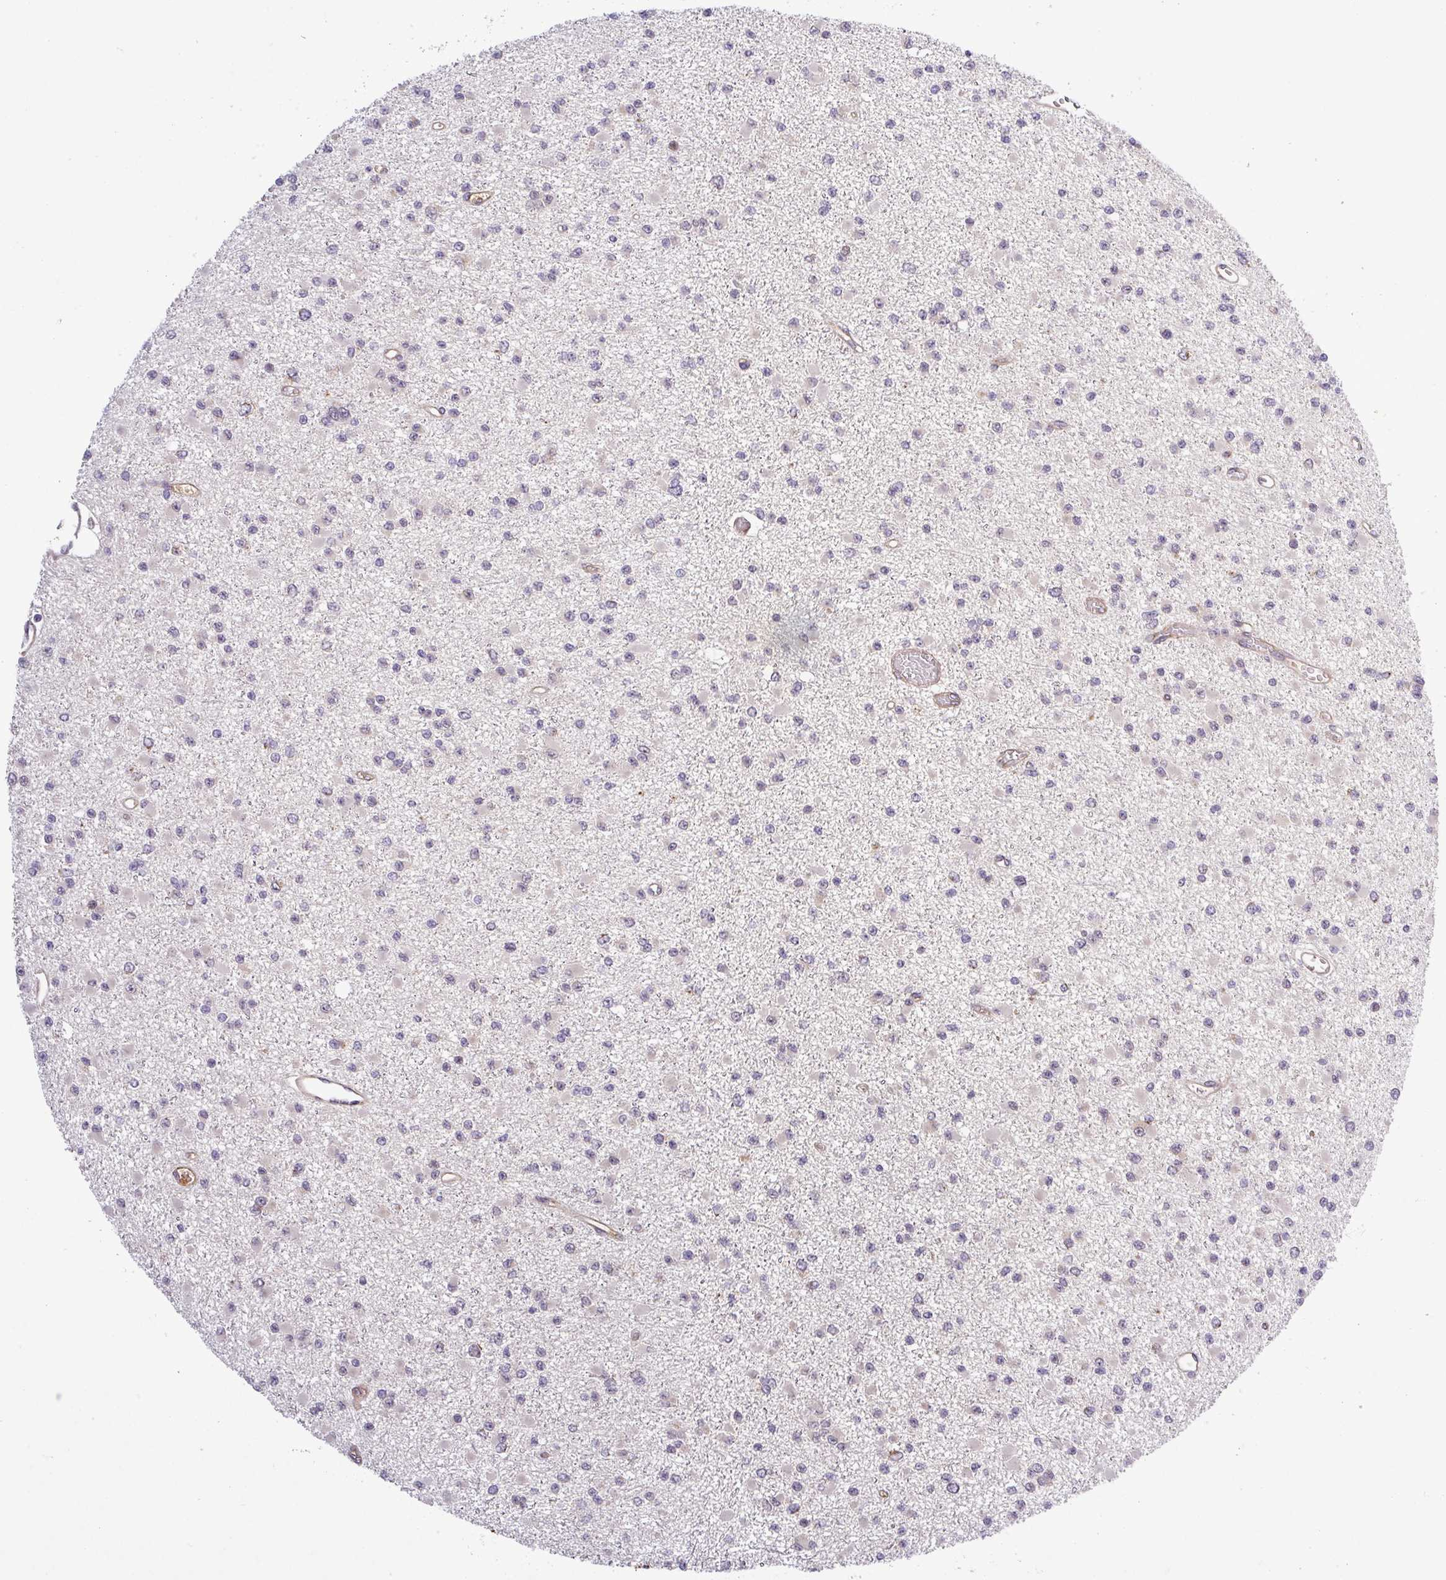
{"staining": {"intensity": "negative", "quantity": "none", "location": "none"}, "tissue": "glioma", "cell_type": "Tumor cells", "image_type": "cancer", "snomed": [{"axis": "morphology", "description": "Glioma, malignant, Low grade"}, {"axis": "topography", "description": "Brain"}], "caption": "Malignant low-grade glioma stained for a protein using IHC exhibits no staining tumor cells.", "gene": "PCDH1", "patient": {"sex": "female", "age": 22}}